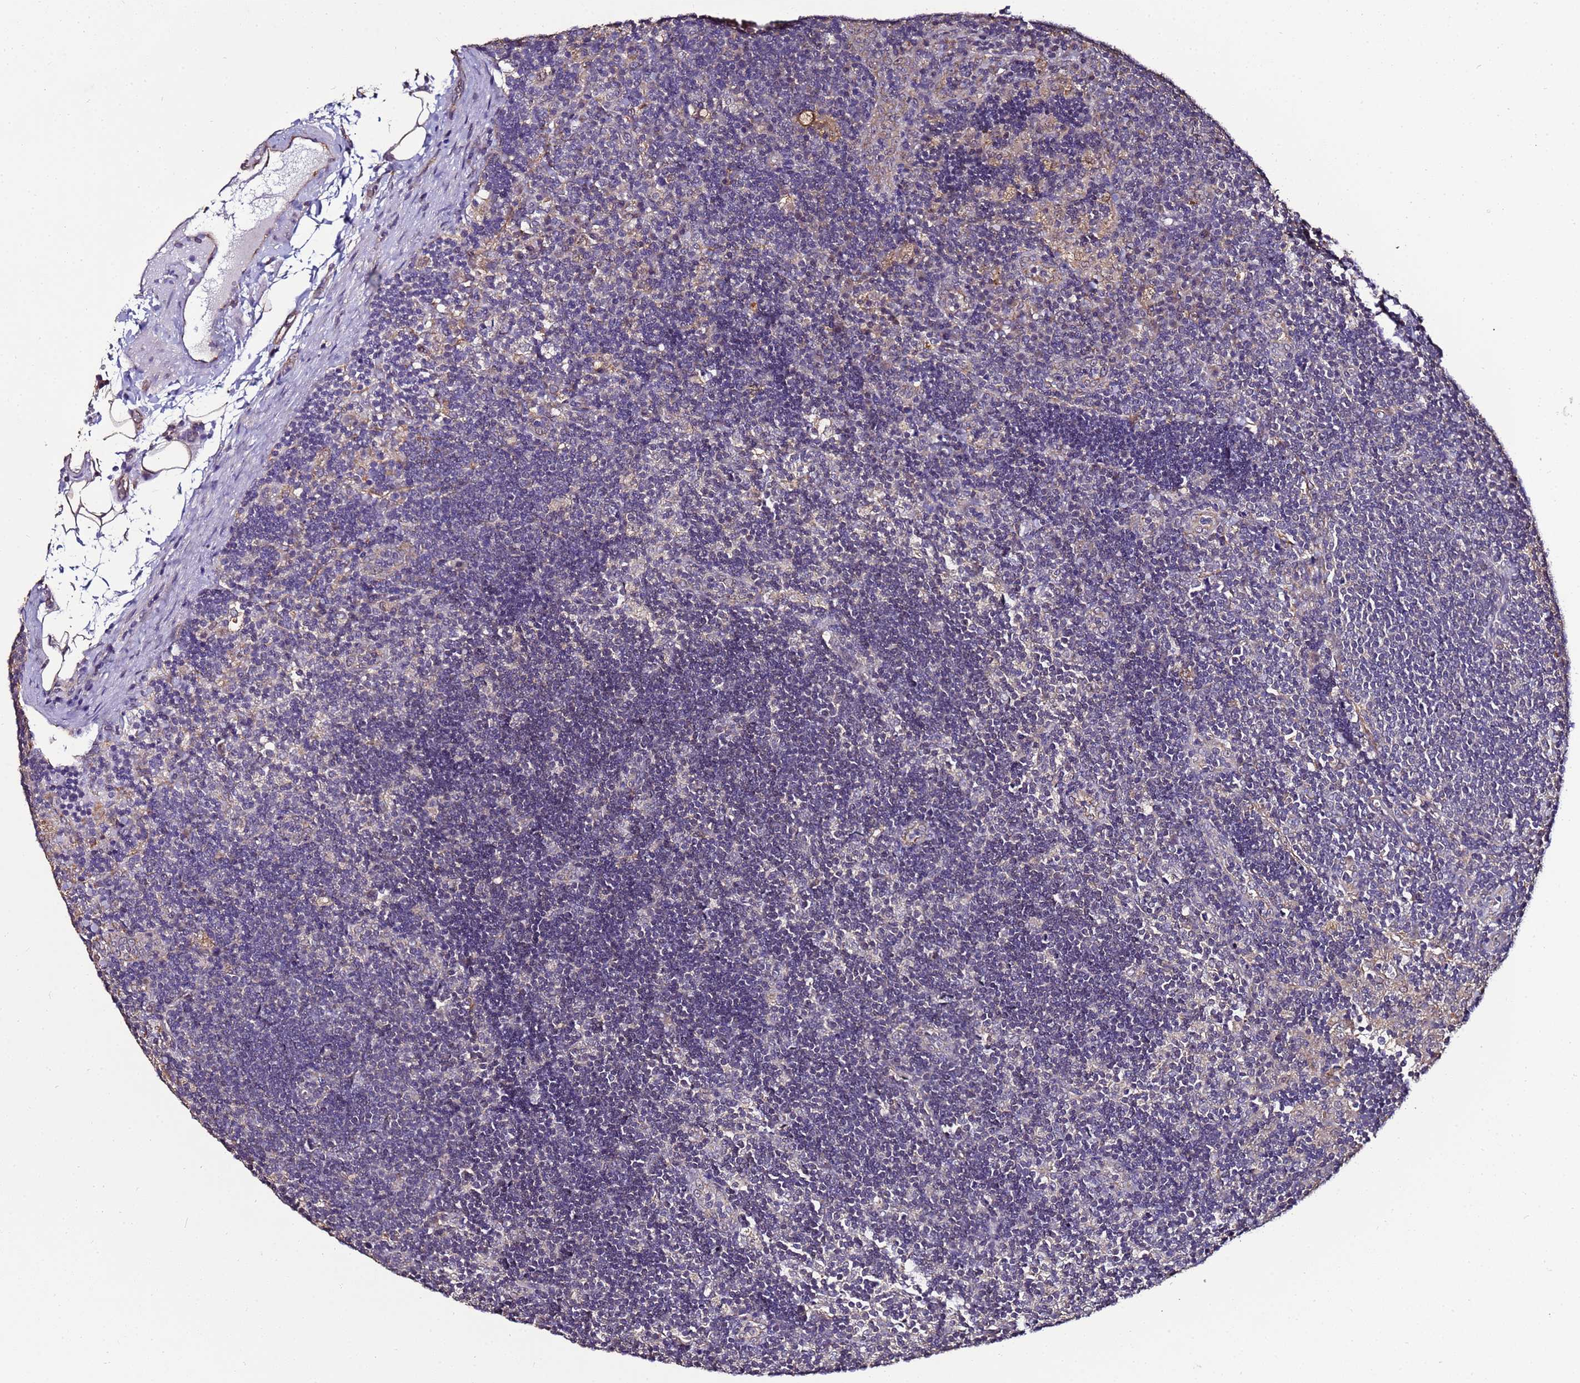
{"staining": {"intensity": "negative", "quantity": "none", "location": "none"}, "tissue": "lymph node", "cell_type": "Germinal center cells", "image_type": "normal", "snomed": [{"axis": "morphology", "description": "Normal tissue, NOS"}, {"axis": "topography", "description": "Lymph node"}], "caption": "DAB immunohistochemical staining of normal human lymph node reveals no significant positivity in germinal center cells. (DAB (3,3'-diaminobenzidine) immunohistochemistry visualized using brightfield microscopy, high magnification).", "gene": "ENOPH1", "patient": {"sex": "male", "age": 24}}